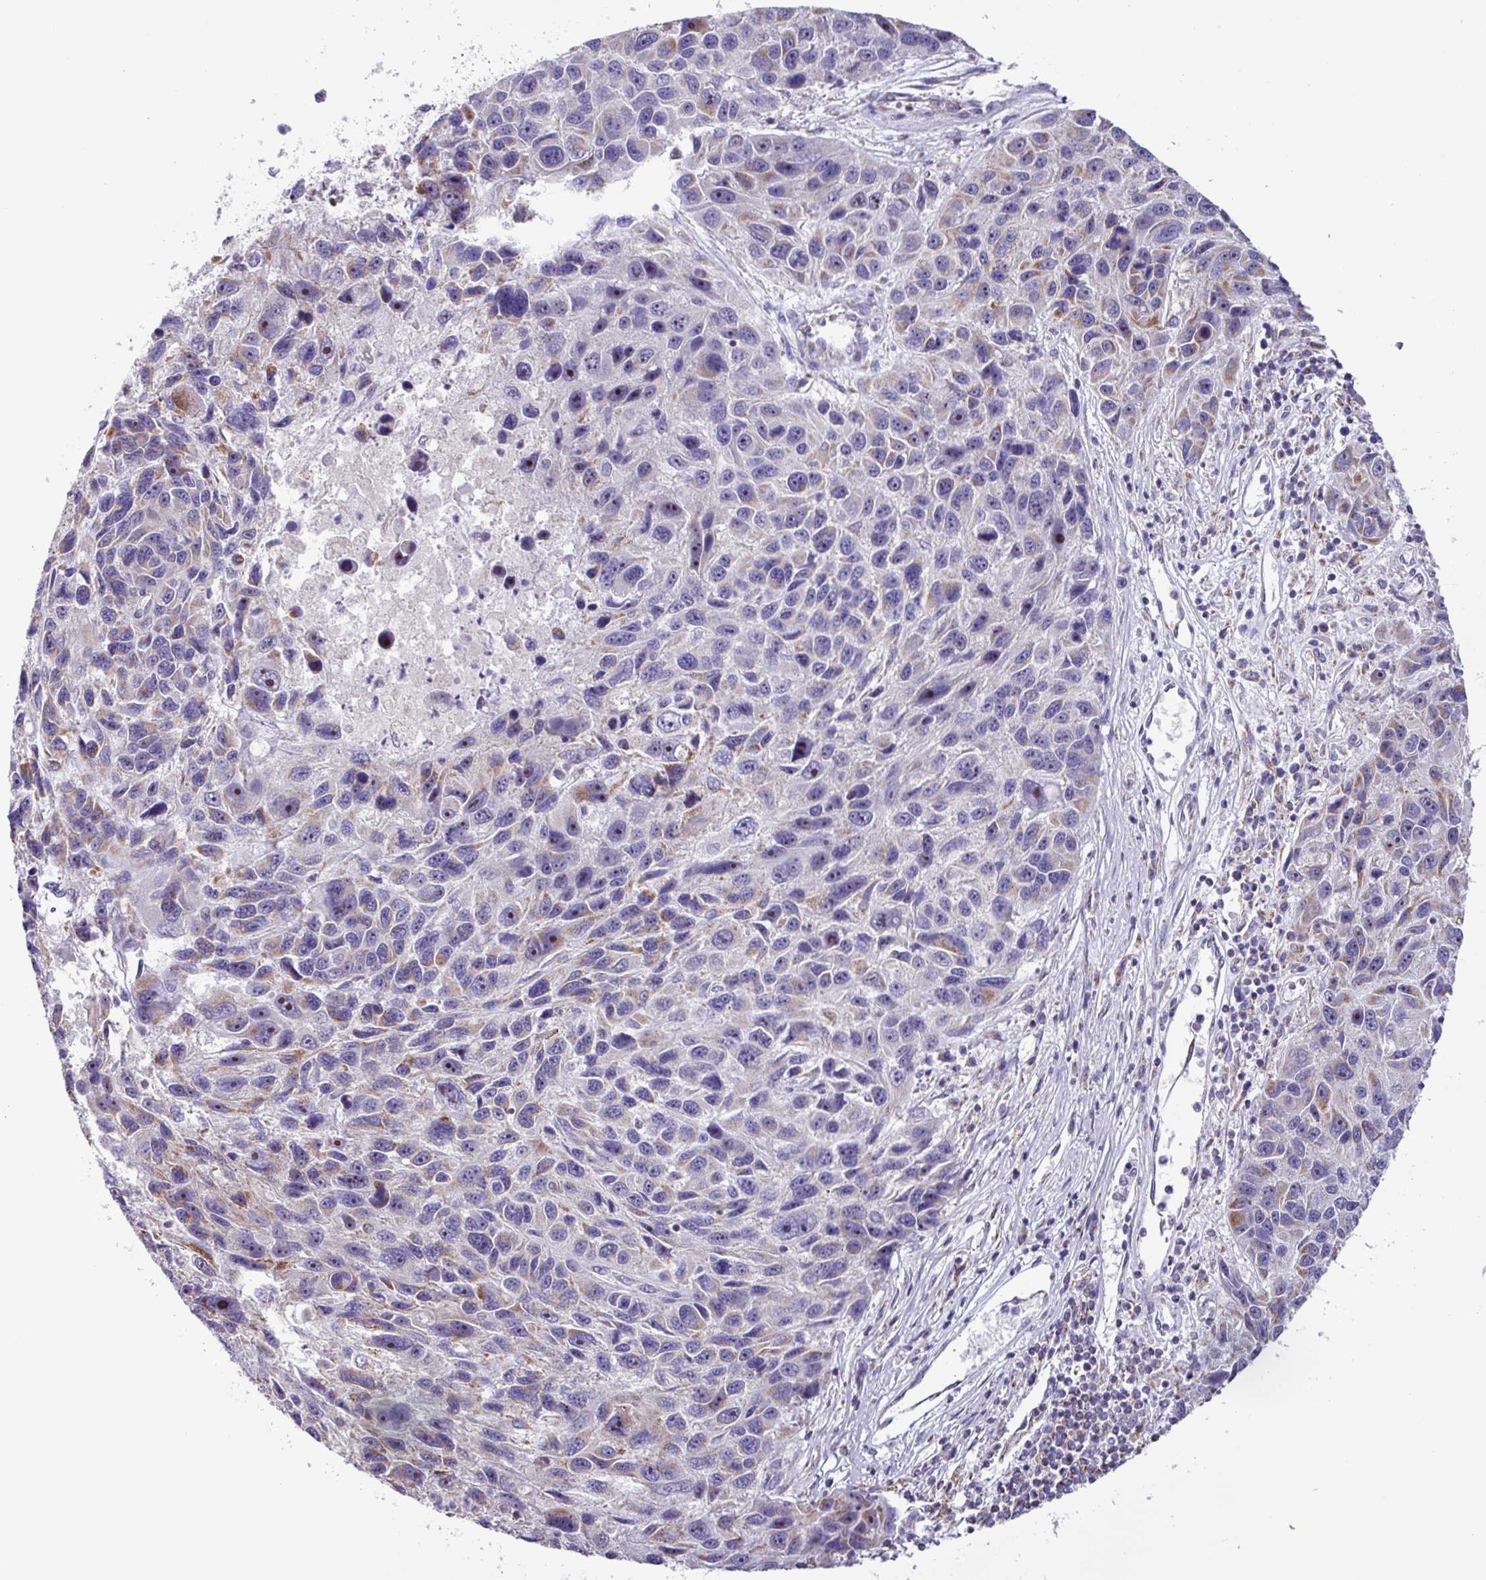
{"staining": {"intensity": "weak", "quantity": "<25%", "location": "cytoplasmic/membranous"}, "tissue": "melanoma", "cell_type": "Tumor cells", "image_type": "cancer", "snomed": [{"axis": "morphology", "description": "Malignant melanoma, NOS"}, {"axis": "topography", "description": "Skin"}], "caption": "An immunohistochemistry histopathology image of malignant melanoma is shown. There is no staining in tumor cells of malignant melanoma.", "gene": "MT-ND4", "patient": {"sex": "male", "age": 53}}